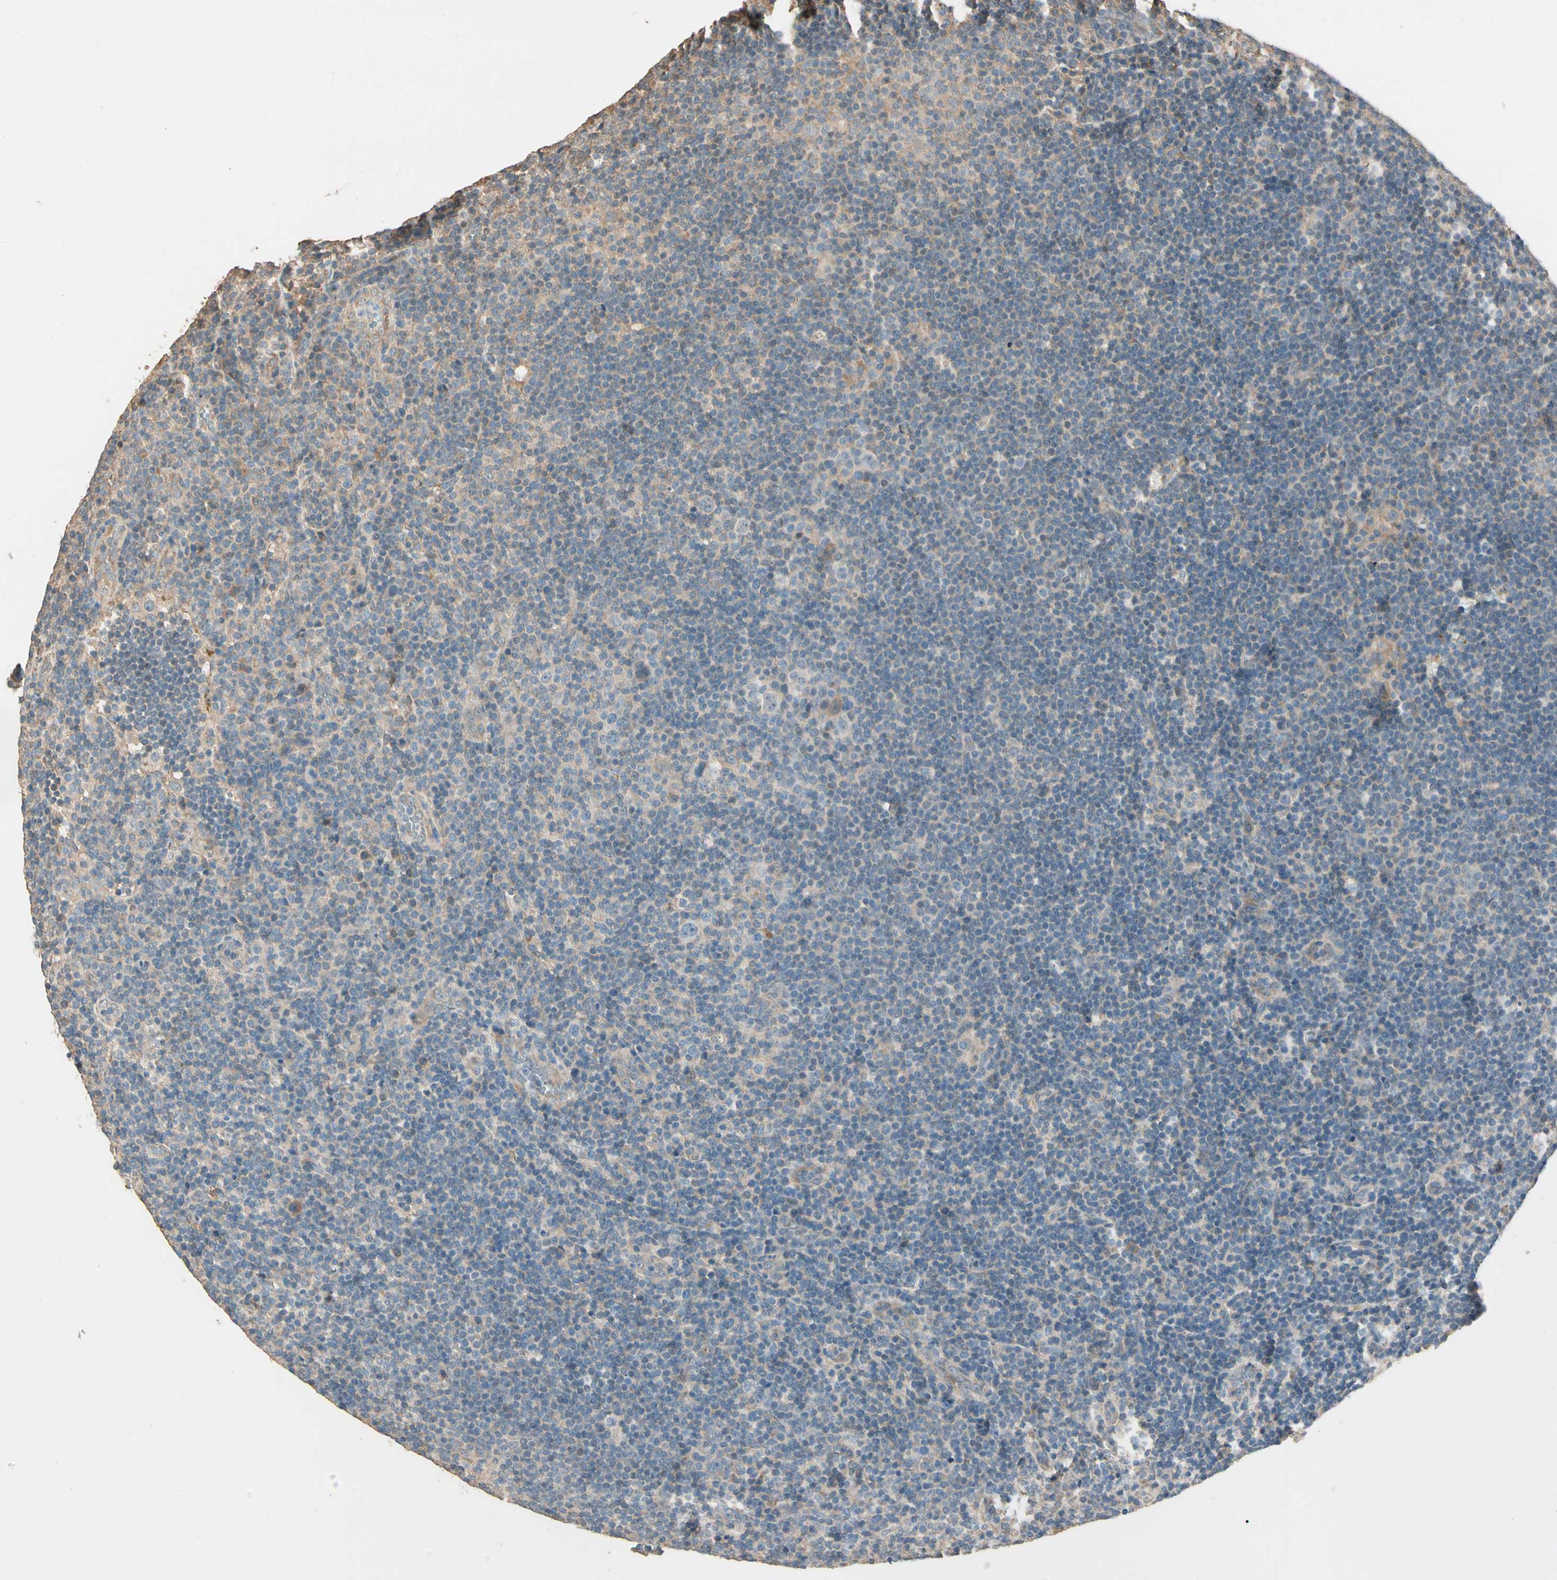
{"staining": {"intensity": "weak", "quantity": "25%-75%", "location": "cytoplasmic/membranous"}, "tissue": "lymphoma", "cell_type": "Tumor cells", "image_type": "cancer", "snomed": [{"axis": "morphology", "description": "Hodgkin's disease, NOS"}, {"axis": "topography", "description": "Lymph node"}], "caption": "The histopathology image exhibits a brown stain indicating the presence of a protein in the cytoplasmic/membranous of tumor cells in Hodgkin's disease.", "gene": "CDH6", "patient": {"sex": "female", "age": 57}}